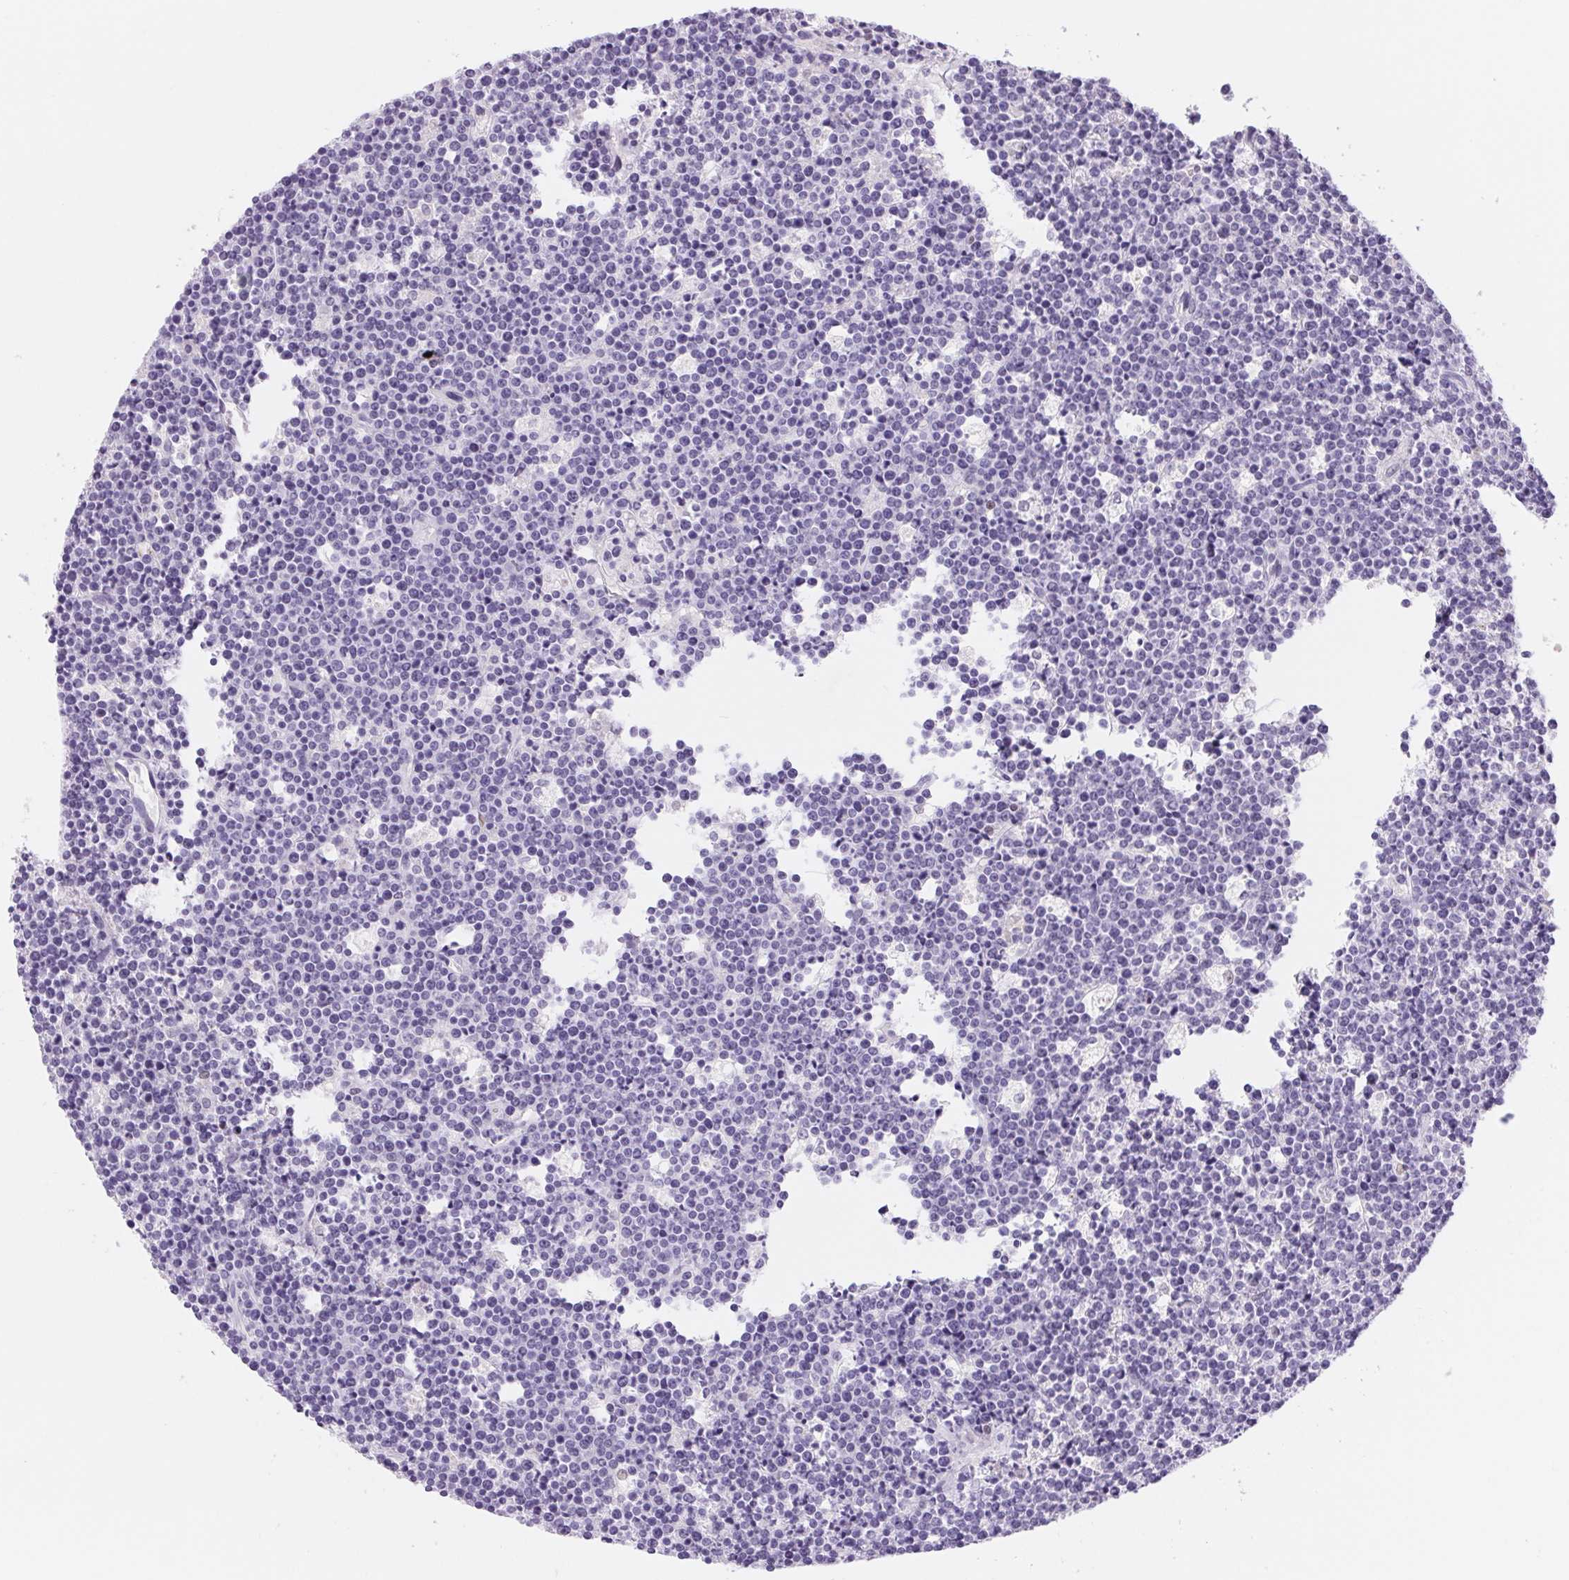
{"staining": {"intensity": "negative", "quantity": "none", "location": "none"}, "tissue": "lymphoma", "cell_type": "Tumor cells", "image_type": "cancer", "snomed": [{"axis": "morphology", "description": "Malignant lymphoma, non-Hodgkin's type, High grade"}, {"axis": "topography", "description": "Ovary"}], "caption": "High power microscopy photomicrograph of an immunohistochemistry (IHC) image of lymphoma, revealing no significant positivity in tumor cells. Nuclei are stained in blue.", "gene": "ASGR2", "patient": {"sex": "female", "age": 56}}